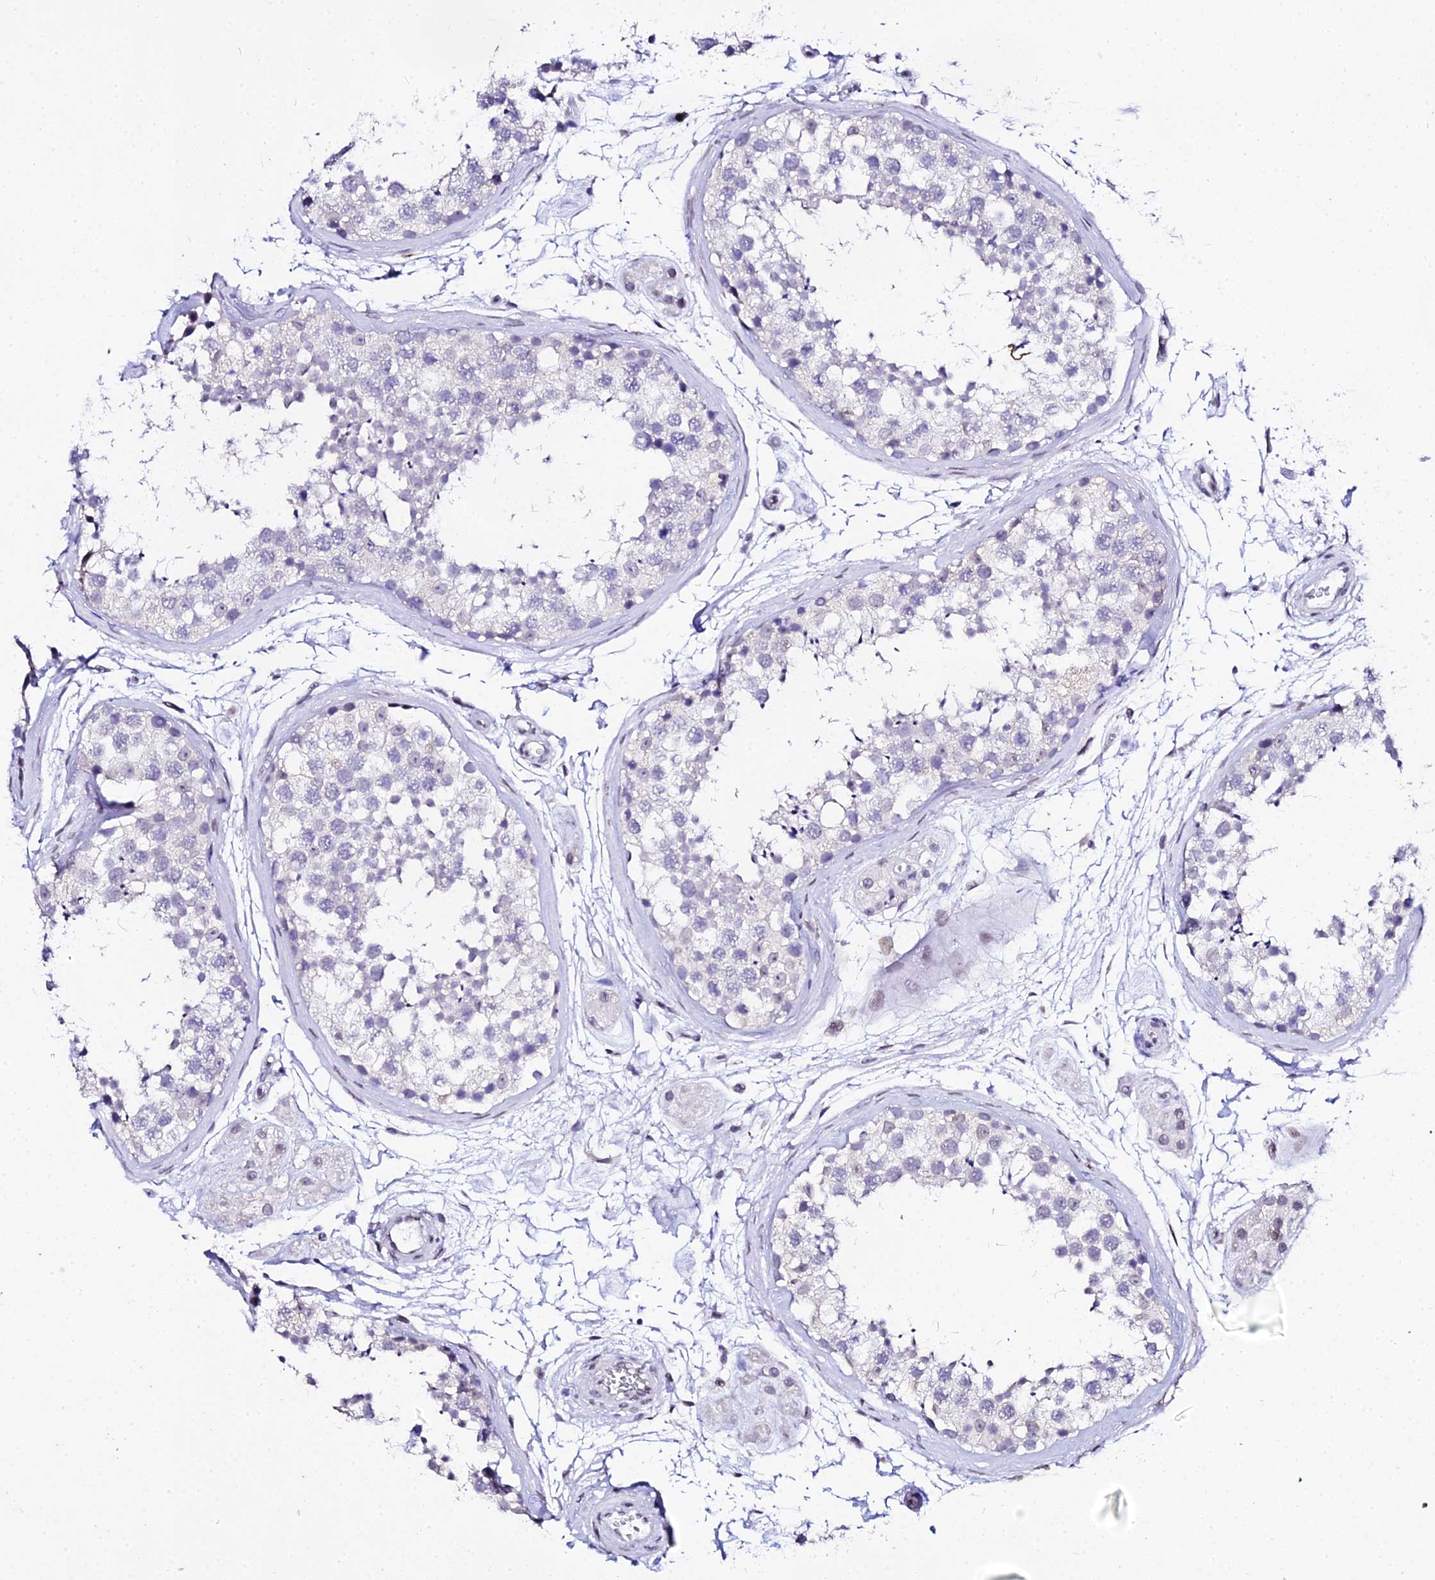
{"staining": {"intensity": "negative", "quantity": "none", "location": "none"}, "tissue": "testis", "cell_type": "Cells in seminiferous ducts", "image_type": "normal", "snomed": [{"axis": "morphology", "description": "Normal tissue, NOS"}, {"axis": "topography", "description": "Testis"}], "caption": "Image shows no significant protein staining in cells in seminiferous ducts of normal testis. (IHC, brightfield microscopy, high magnification).", "gene": "MCM10", "patient": {"sex": "male", "age": 56}}